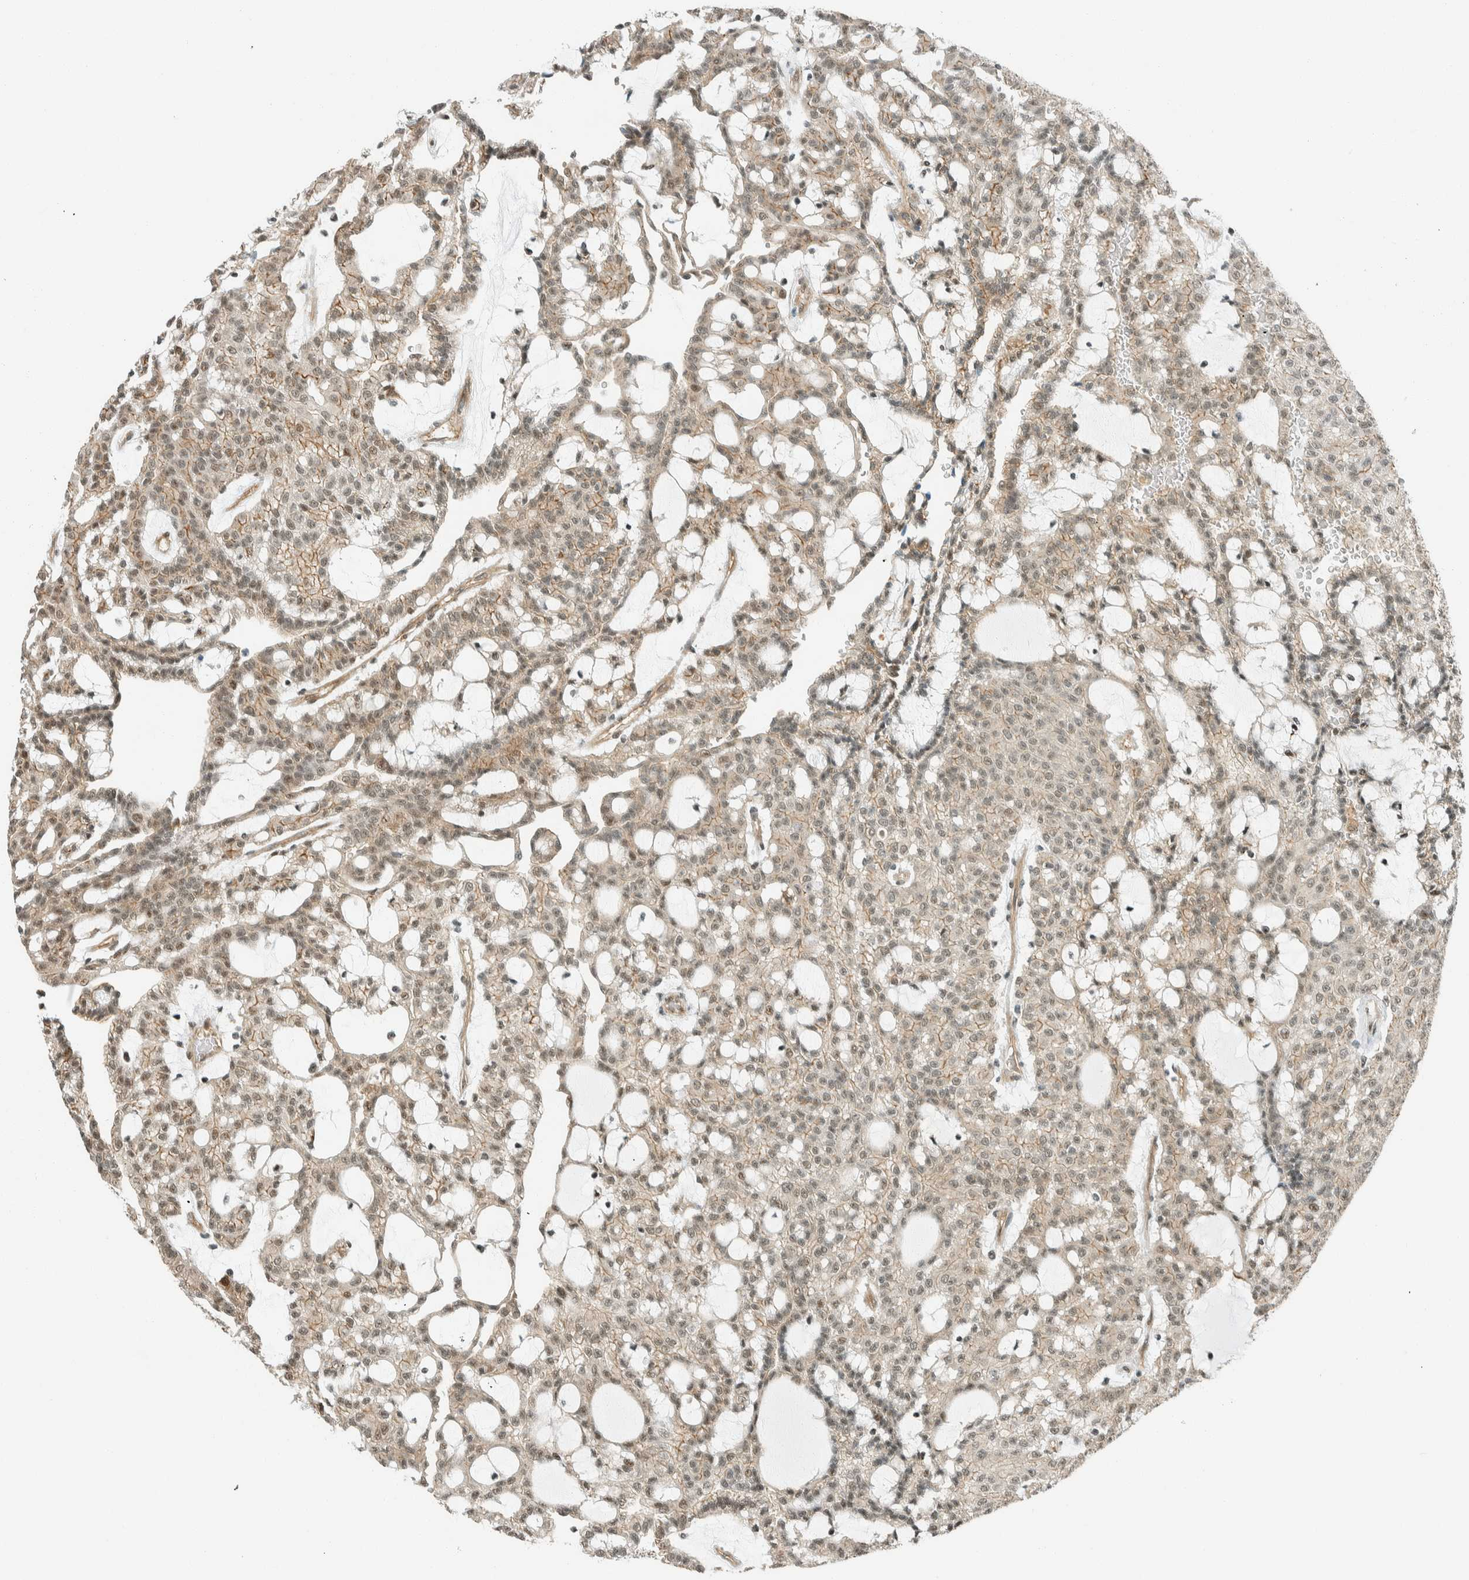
{"staining": {"intensity": "weak", "quantity": ">75%", "location": "cytoplasmic/membranous,nuclear"}, "tissue": "renal cancer", "cell_type": "Tumor cells", "image_type": "cancer", "snomed": [{"axis": "morphology", "description": "Adenocarcinoma, NOS"}, {"axis": "topography", "description": "Kidney"}], "caption": "Immunohistochemical staining of human renal cancer demonstrates weak cytoplasmic/membranous and nuclear protein positivity in approximately >75% of tumor cells.", "gene": "NIBAN2", "patient": {"sex": "male", "age": 63}}